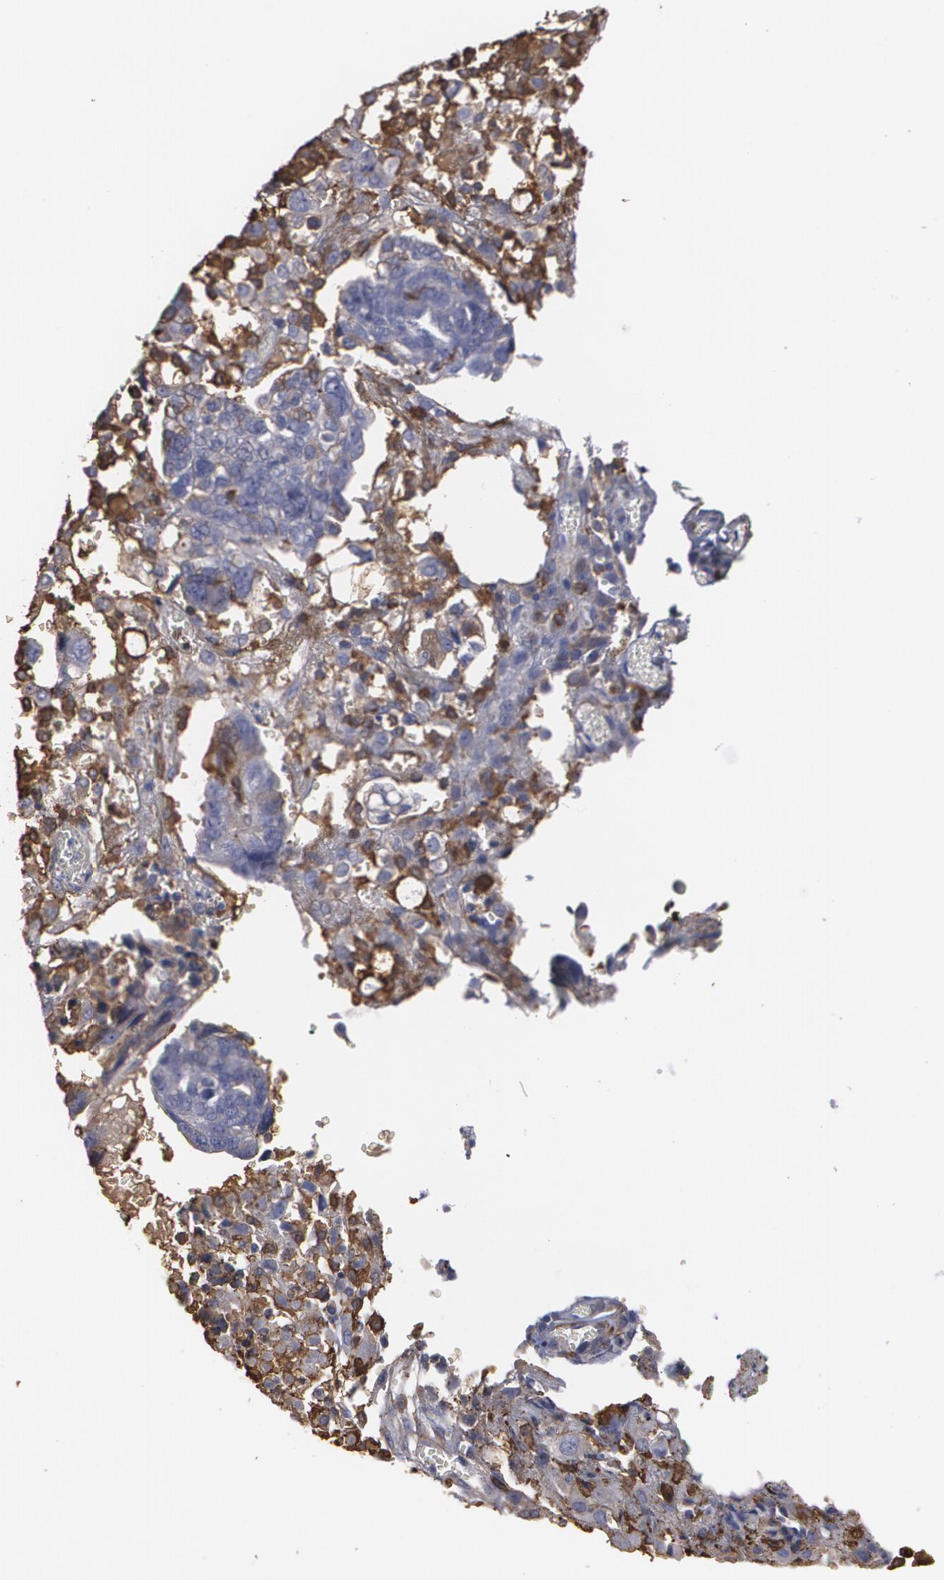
{"staining": {"intensity": "weak", "quantity": "25%-75%", "location": "cytoplasmic/membranous"}, "tissue": "ovarian cancer", "cell_type": "Tumor cells", "image_type": "cancer", "snomed": [{"axis": "morphology", "description": "Normal tissue, NOS"}, {"axis": "morphology", "description": "Cystadenocarcinoma, serous, NOS"}, {"axis": "topography", "description": "Fallopian tube"}, {"axis": "topography", "description": "Ovary"}], "caption": "Ovarian cancer (serous cystadenocarcinoma) stained for a protein displays weak cytoplasmic/membranous positivity in tumor cells.", "gene": "ODC1", "patient": {"sex": "female", "age": 56}}